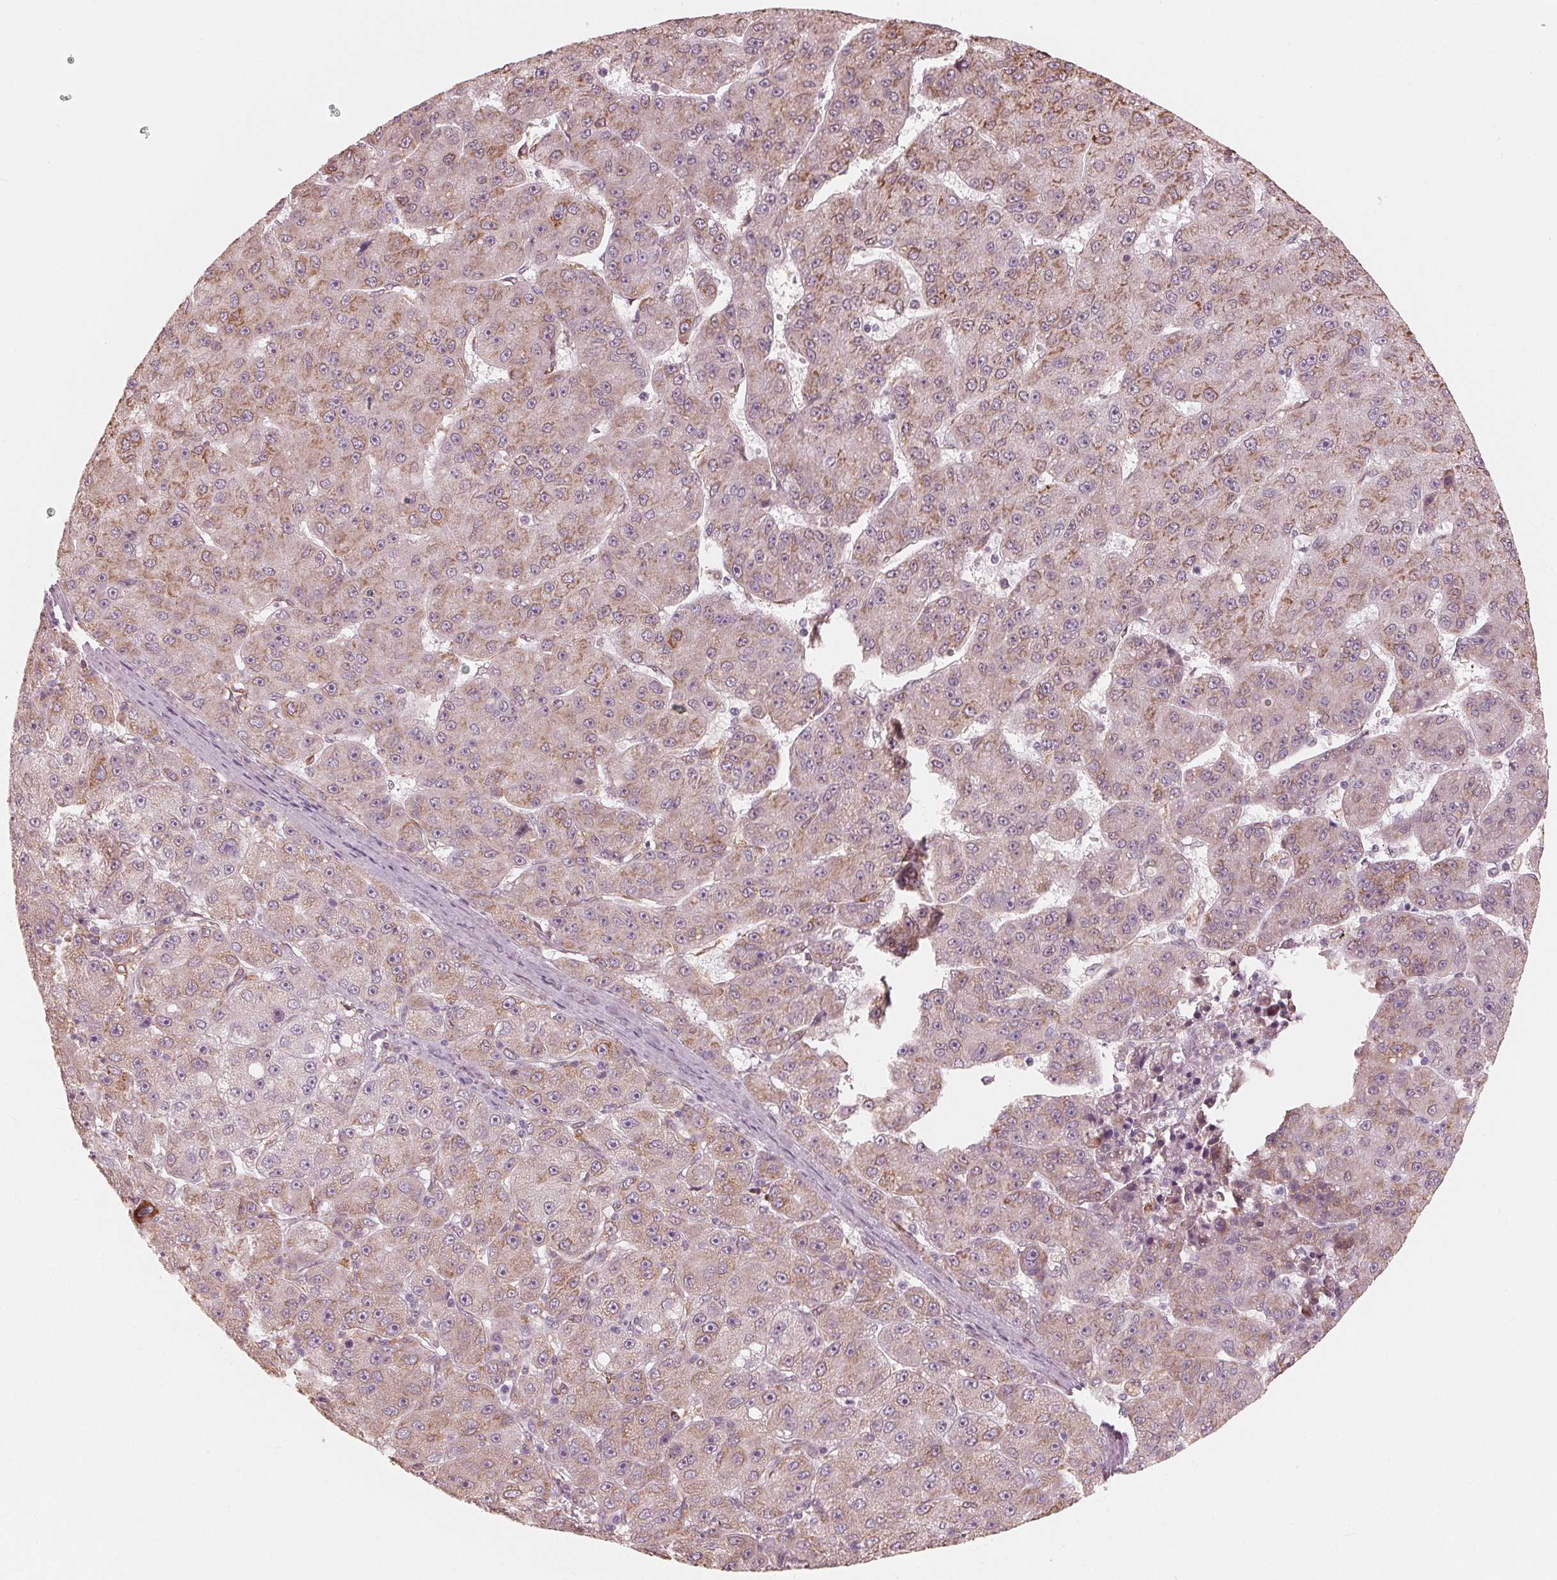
{"staining": {"intensity": "weak", "quantity": "25%-75%", "location": "cytoplasmic/membranous"}, "tissue": "liver cancer", "cell_type": "Tumor cells", "image_type": "cancer", "snomed": [{"axis": "morphology", "description": "Carcinoma, Hepatocellular, NOS"}, {"axis": "topography", "description": "Liver"}], "caption": "Immunohistochemical staining of hepatocellular carcinoma (liver) shows weak cytoplasmic/membranous protein positivity in approximately 25%-75% of tumor cells.", "gene": "IKBIP", "patient": {"sex": "male", "age": 67}}